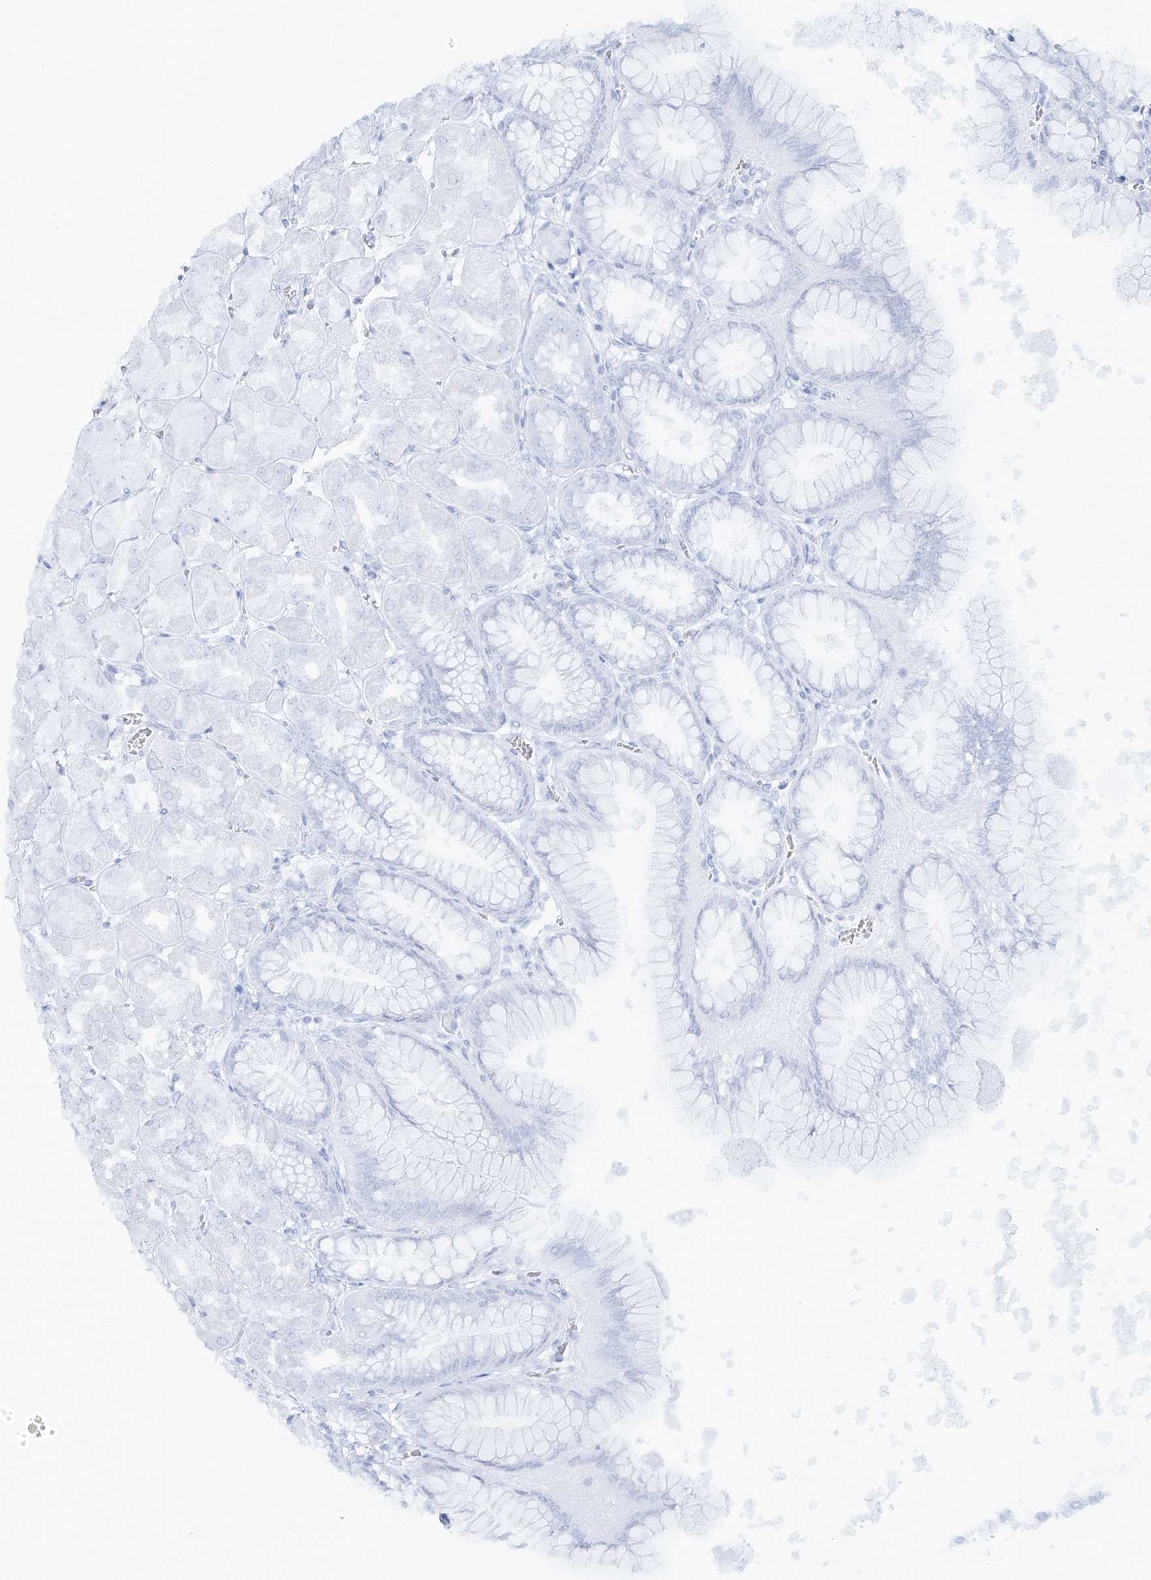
{"staining": {"intensity": "negative", "quantity": "none", "location": "none"}, "tissue": "stomach", "cell_type": "Glandular cells", "image_type": "normal", "snomed": [{"axis": "morphology", "description": "Normal tissue, NOS"}, {"axis": "topography", "description": "Stomach, upper"}], "caption": "The immunohistochemistry photomicrograph has no significant expression in glandular cells of stomach.", "gene": "MTX2", "patient": {"sex": "female", "age": 56}}